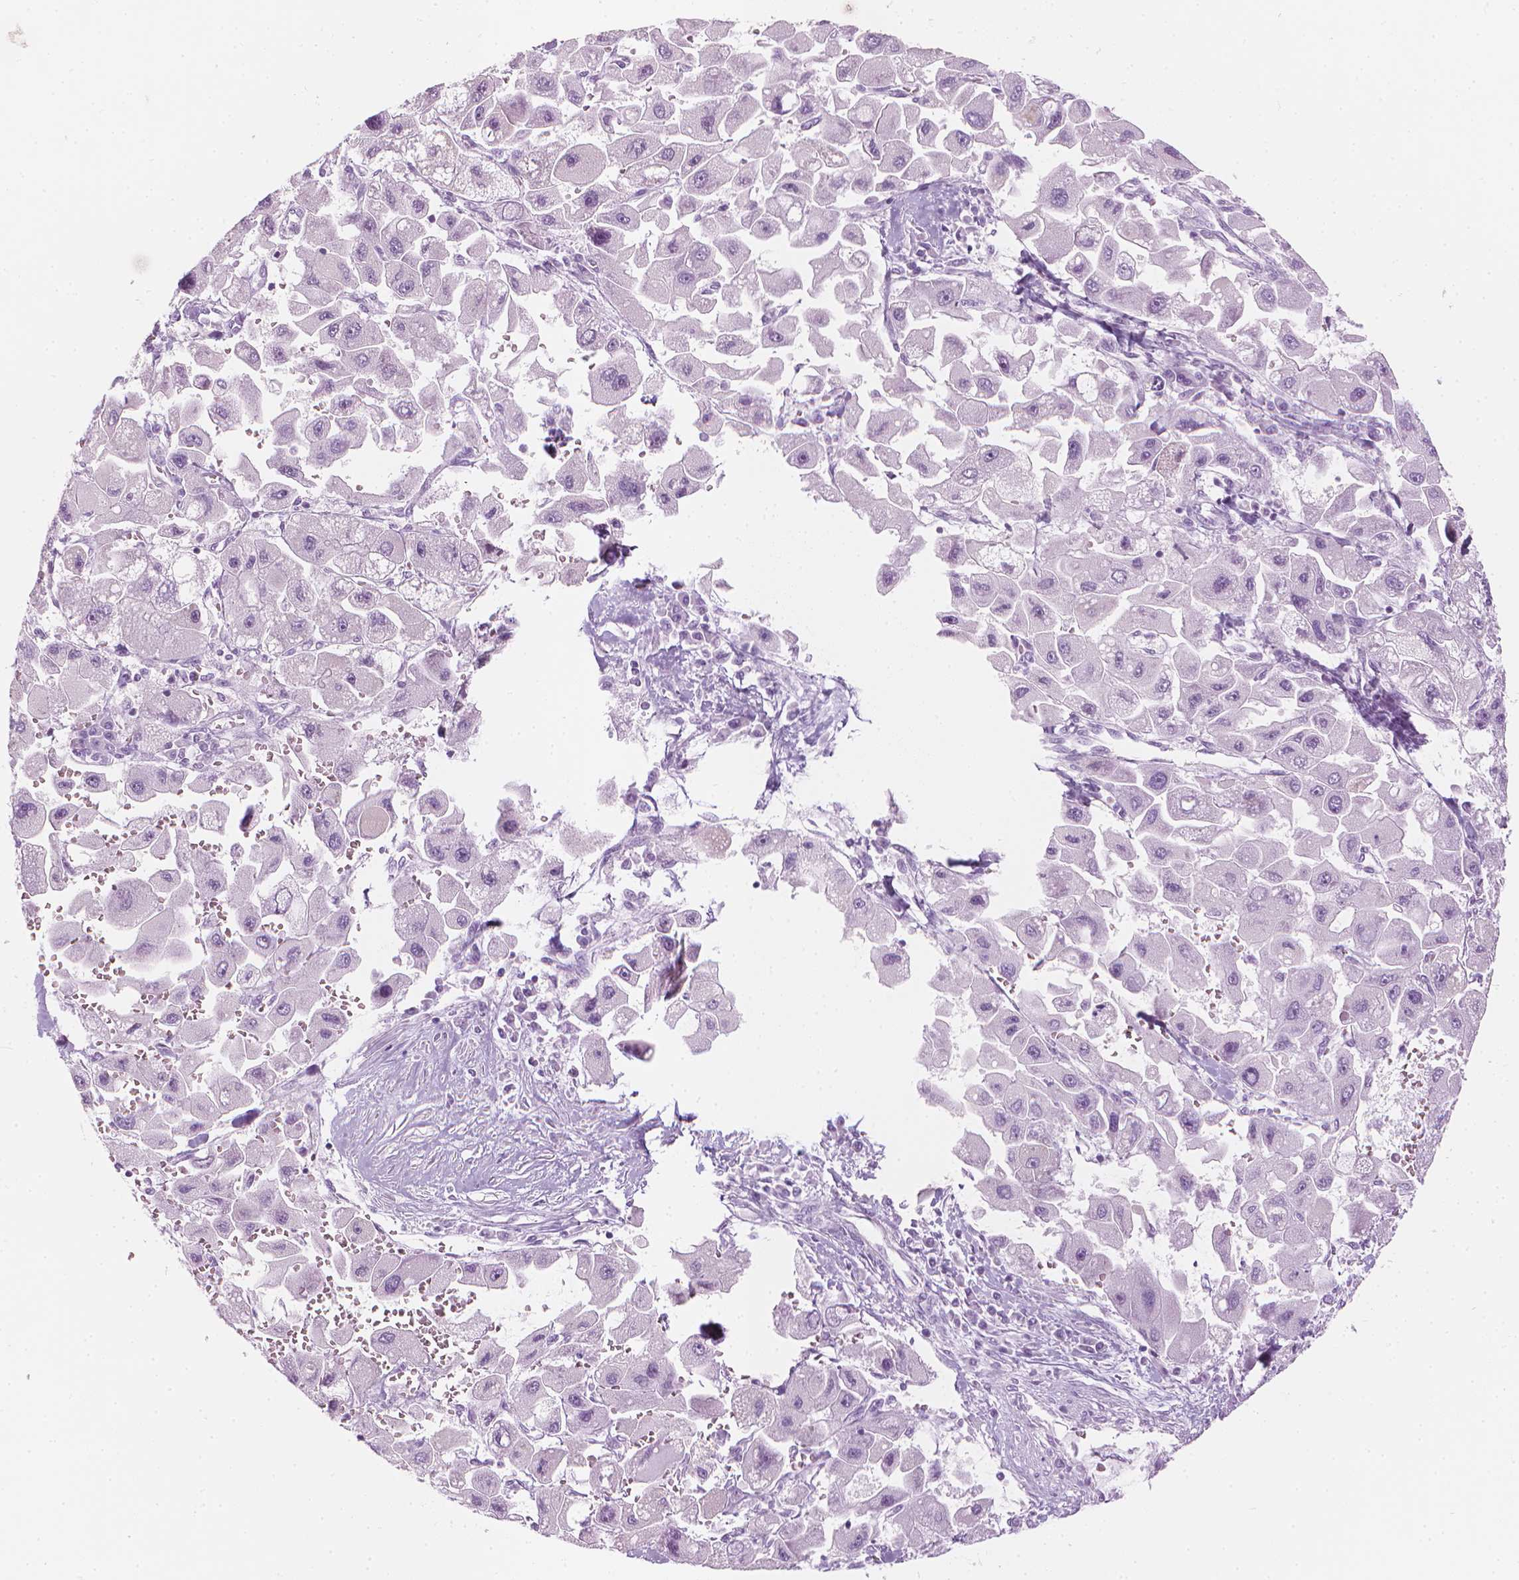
{"staining": {"intensity": "negative", "quantity": "none", "location": "none"}, "tissue": "liver cancer", "cell_type": "Tumor cells", "image_type": "cancer", "snomed": [{"axis": "morphology", "description": "Carcinoma, Hepatocellular, NOS"}, {"axis": "topography", "description": "Liver"}], "caption": "Immunohistochemistry of hepatocellular carcinoma (liver) demonstrates no expression in tumor cells.", "gene": "SCG3", "patient": {"sex": "male", "age": 24}}